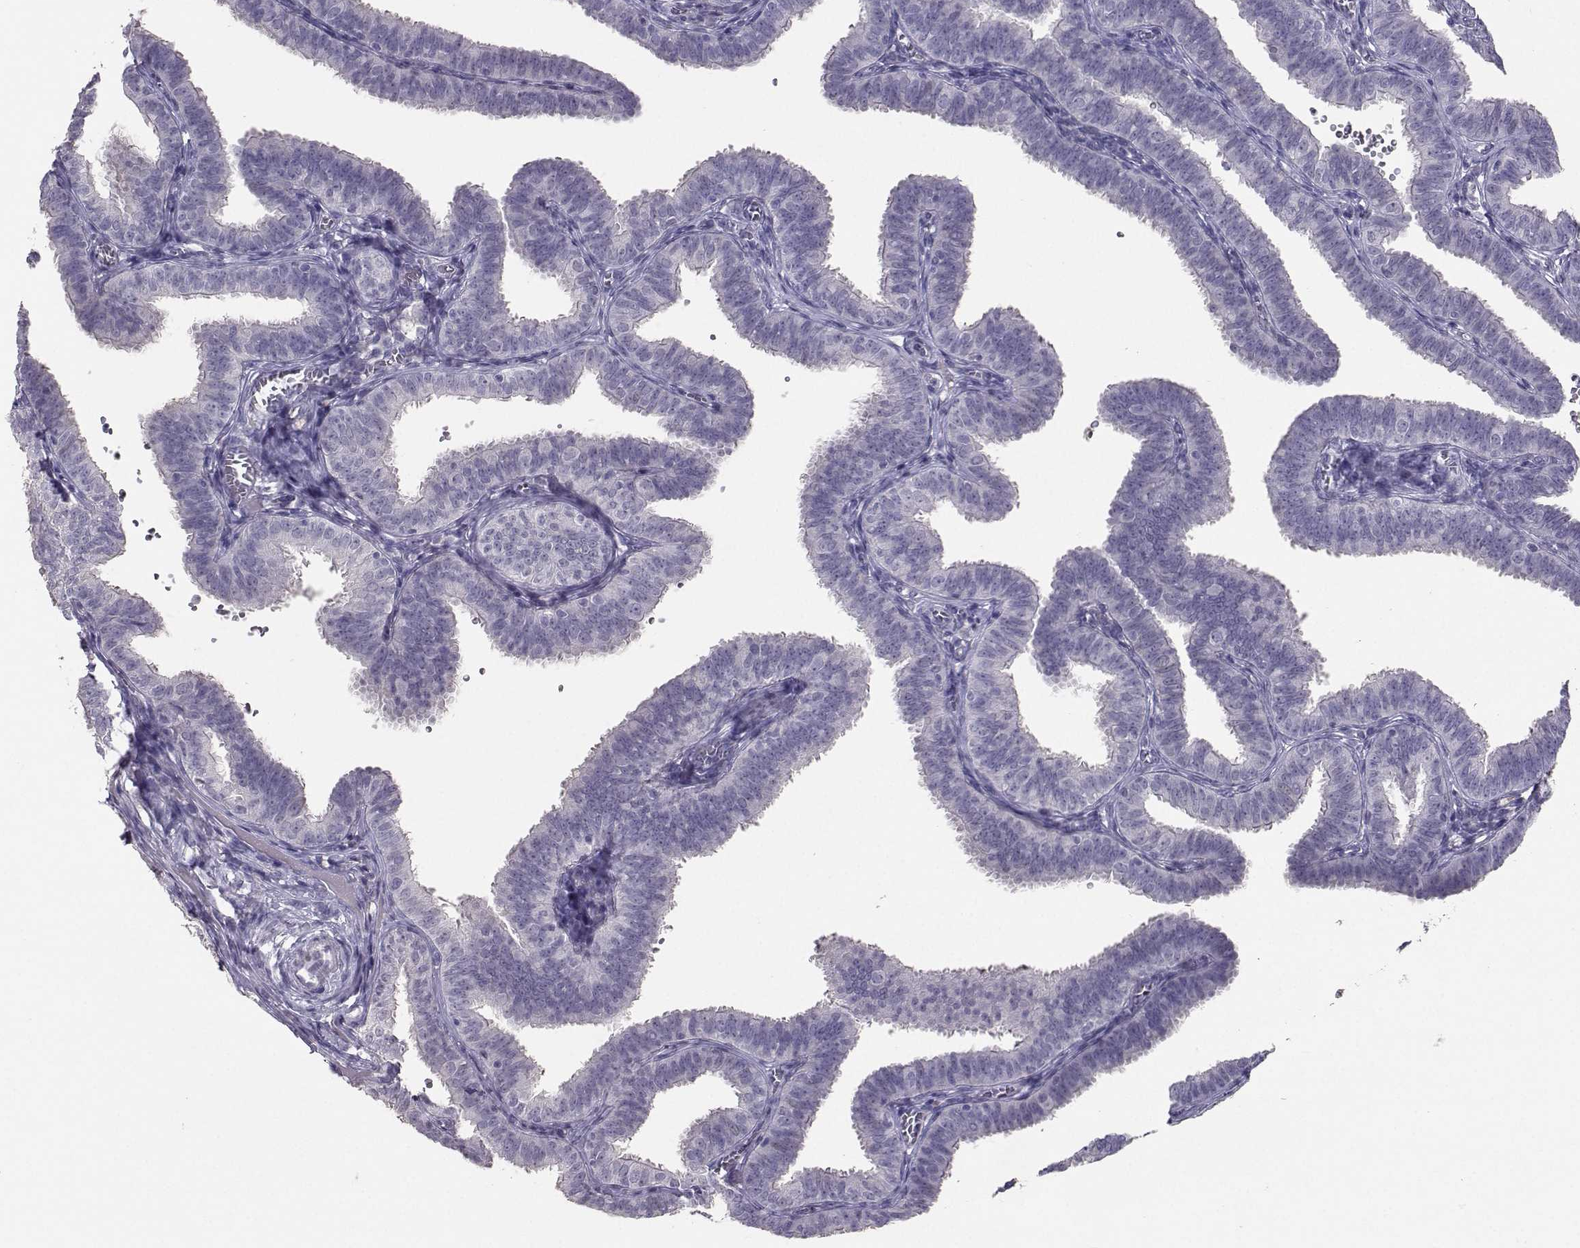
{"staining": {"intensity": "negative", "quantity": "none", "location": "none"}, "tissue": "fallopian tube", "cell_type": "Glandular cells", "image_type": "normal", "snomed": [{"axis": "morphology", "description": "Normal tissue, NOS"}, {"axis": "topography", "description": "Fallopian tube"}], "caption": "High power microscopy image of an immunohistochemistry (IHC) micrograph of benign fallopian tube, revealing no significant expression in glandular cells. The staining is performed using DAB (3,3'-diaminobenzidine) brown chromogen with nuclei counter-stained in using hematoxylin.", "gene": "CARTPT", "patient": {"sex": "female", "age": 25}}